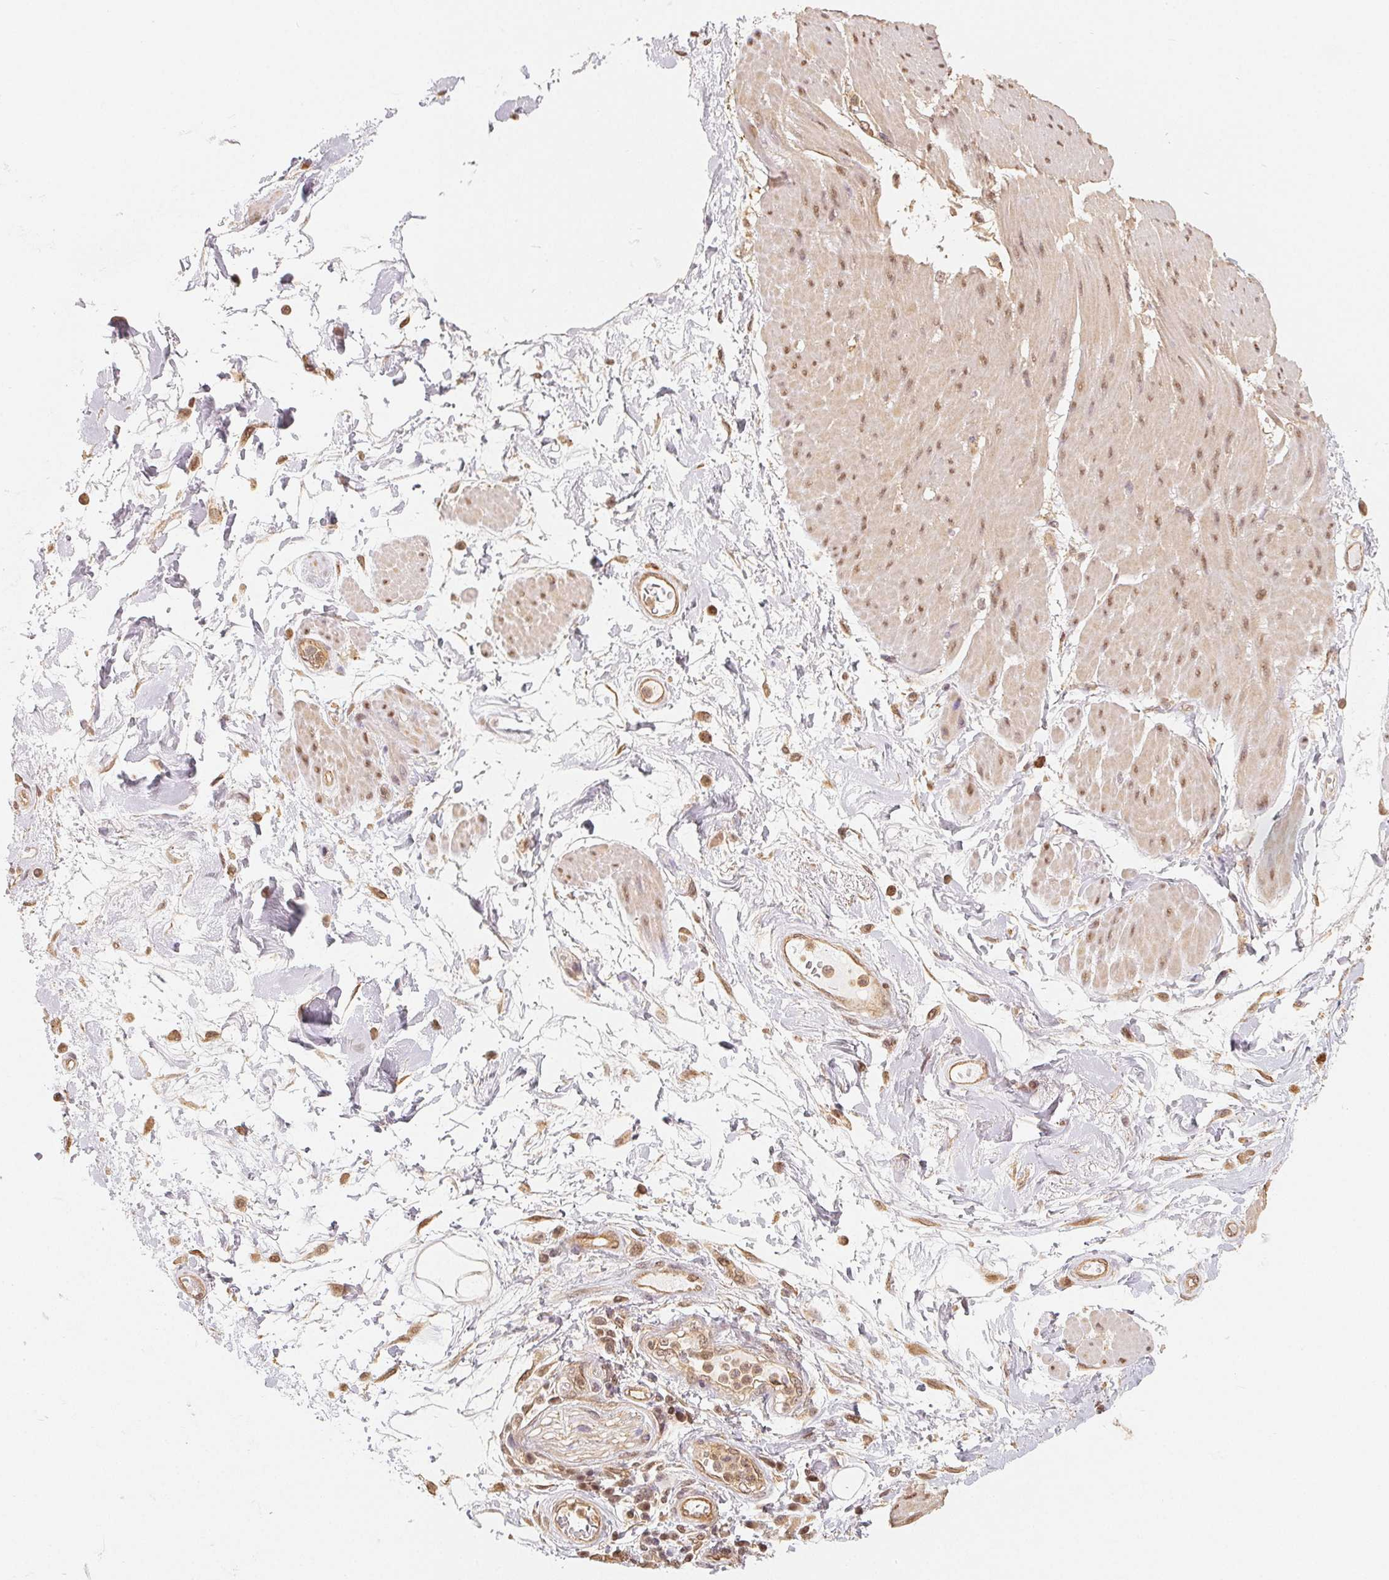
{"staining": {"intensity": "moderate", "quantity": "<25%", "location": "nuclear"}, "tissue": "adipose tissue", "cell_type": "Adipocytes", "image_type": "normal", "snomed": [{"axis": "morphology", "description": "Normal tissue, NOS"}, {"axis": "topography", "description": "Urinary bladder"}, {"axis": "topography", "description": "Peripheral nerve tissue"}], "caption": "This is an image of immunohistochemistry (IHC) staining of benign adipose tissue, which shows moderate staining in the nuclear of adipocytes.", "gene": "GUSB", "patient": {"sex": "female", "age": 60}}